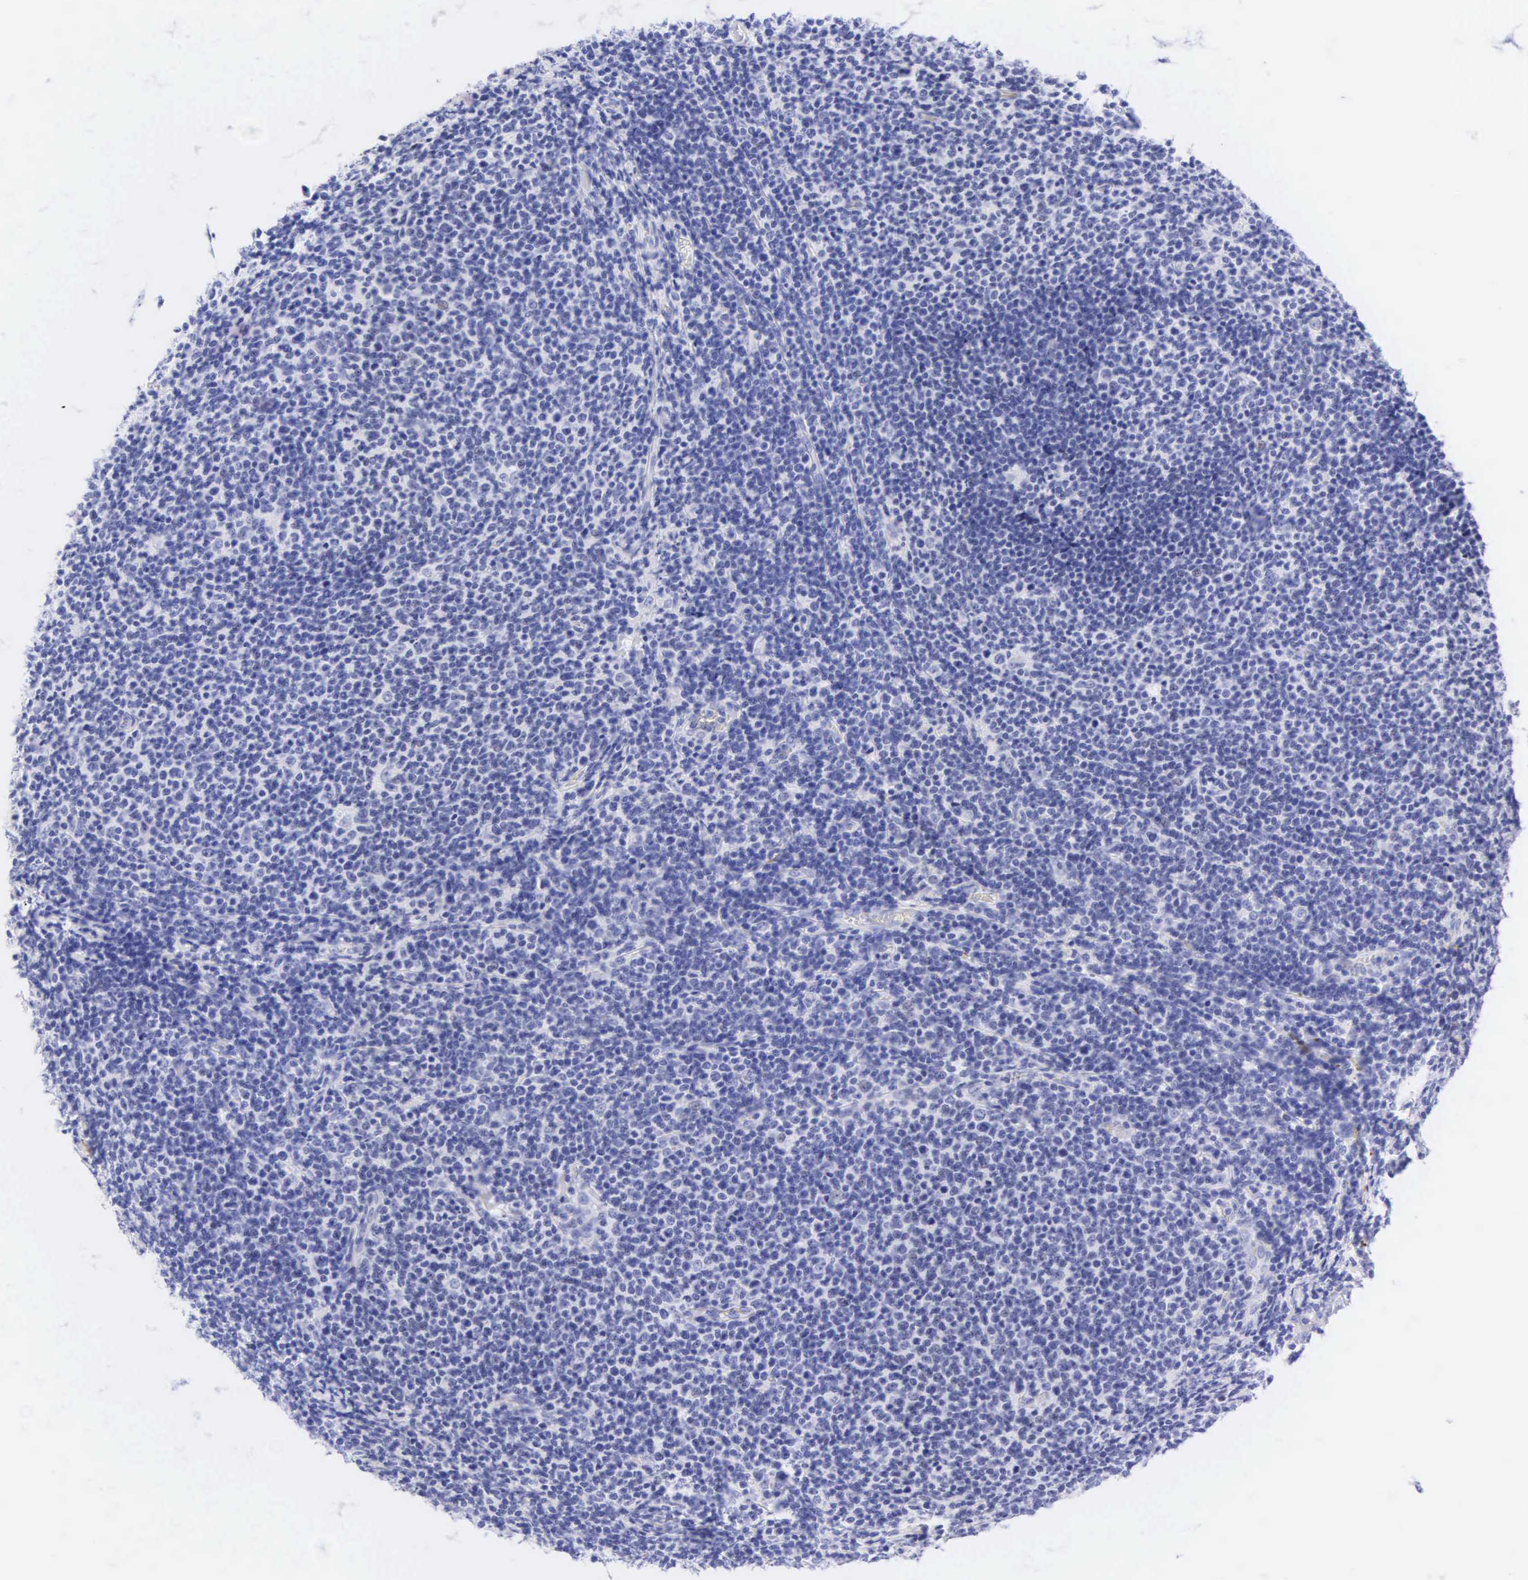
{"staining": {"intensity": "negative", "quantity": "none", "location": "none"}, "tissue": "lymphoma", "cell_type": "Tumor cells", "image_type": "cancer", "snomed": [{"axis": "morphology", "description": "Malignant lymphoma, non-Hodgkin's type, Low grade"}, {"axis": "topography", "description": "Lymph node"}], "caption": "Human malignant lymphoma, non-Hodgkin's type (low-grade) stained for a protein using immunohistochemistry exhibits no expression in tumor cells.", "gene": "DES", "patient": {"sex": "male", "age": 74}}